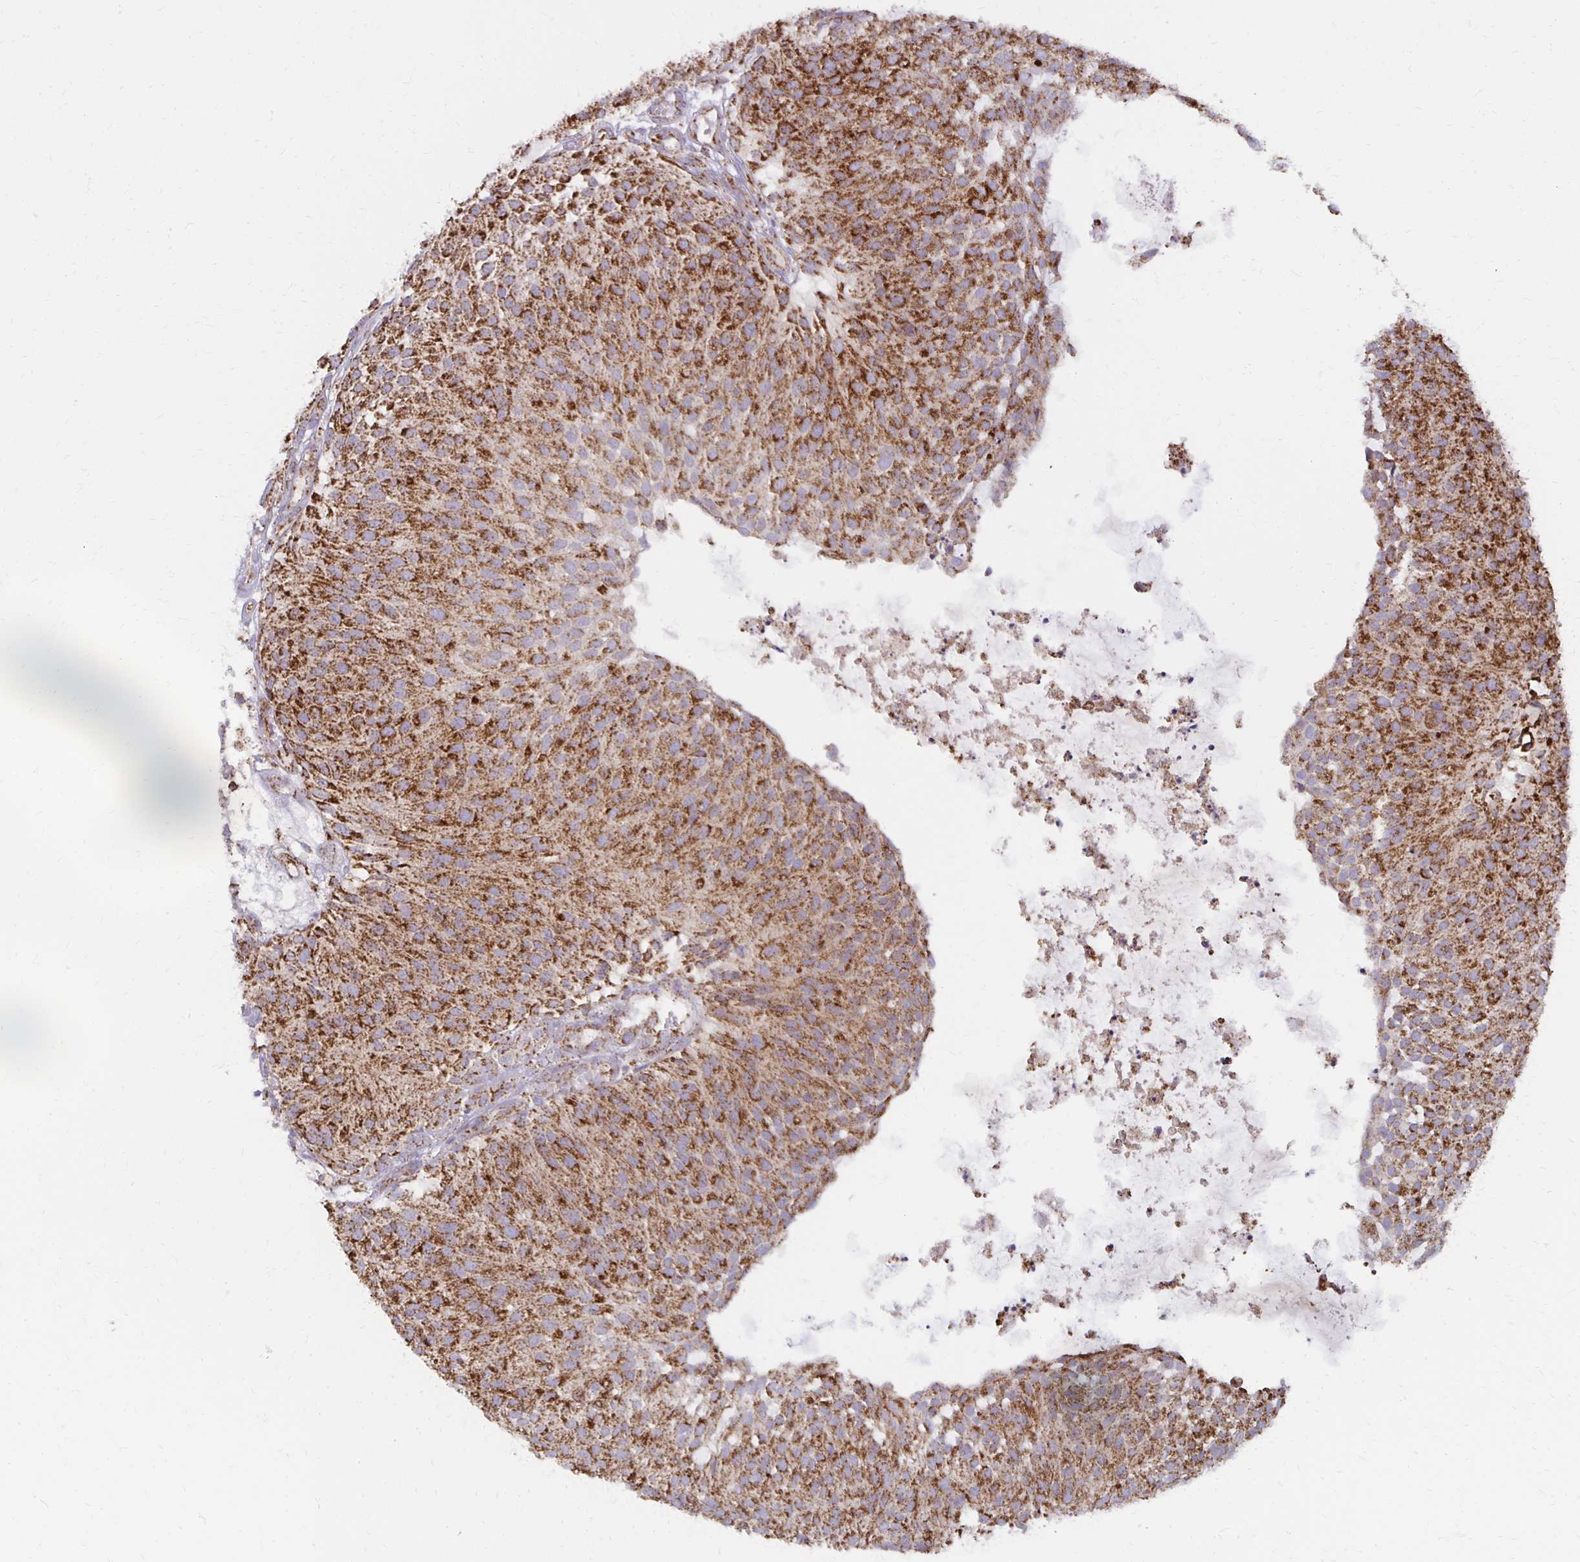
{"staining": {"intensity": "strong", "quantity": ">75%", "location": "cytoplasmic/membranous"}, "tissue": "urothelial cancer", "cell_type": "Tumor cells", "image_type": "cancer", "snomed": [{"axis": "morphology", "description": "Urothelial carcinoma, NOS"}, {"axis": "topography", "description": "Urinary bladder"}], "caption": "Human transitional cell carcinoma stained for a protein (brown) shows strong cytoplasmic/membranous positive positivity in approximately >75% of tumor cells.", "gene": "IER3", "patient": {"sex": "male", "age": 84}}